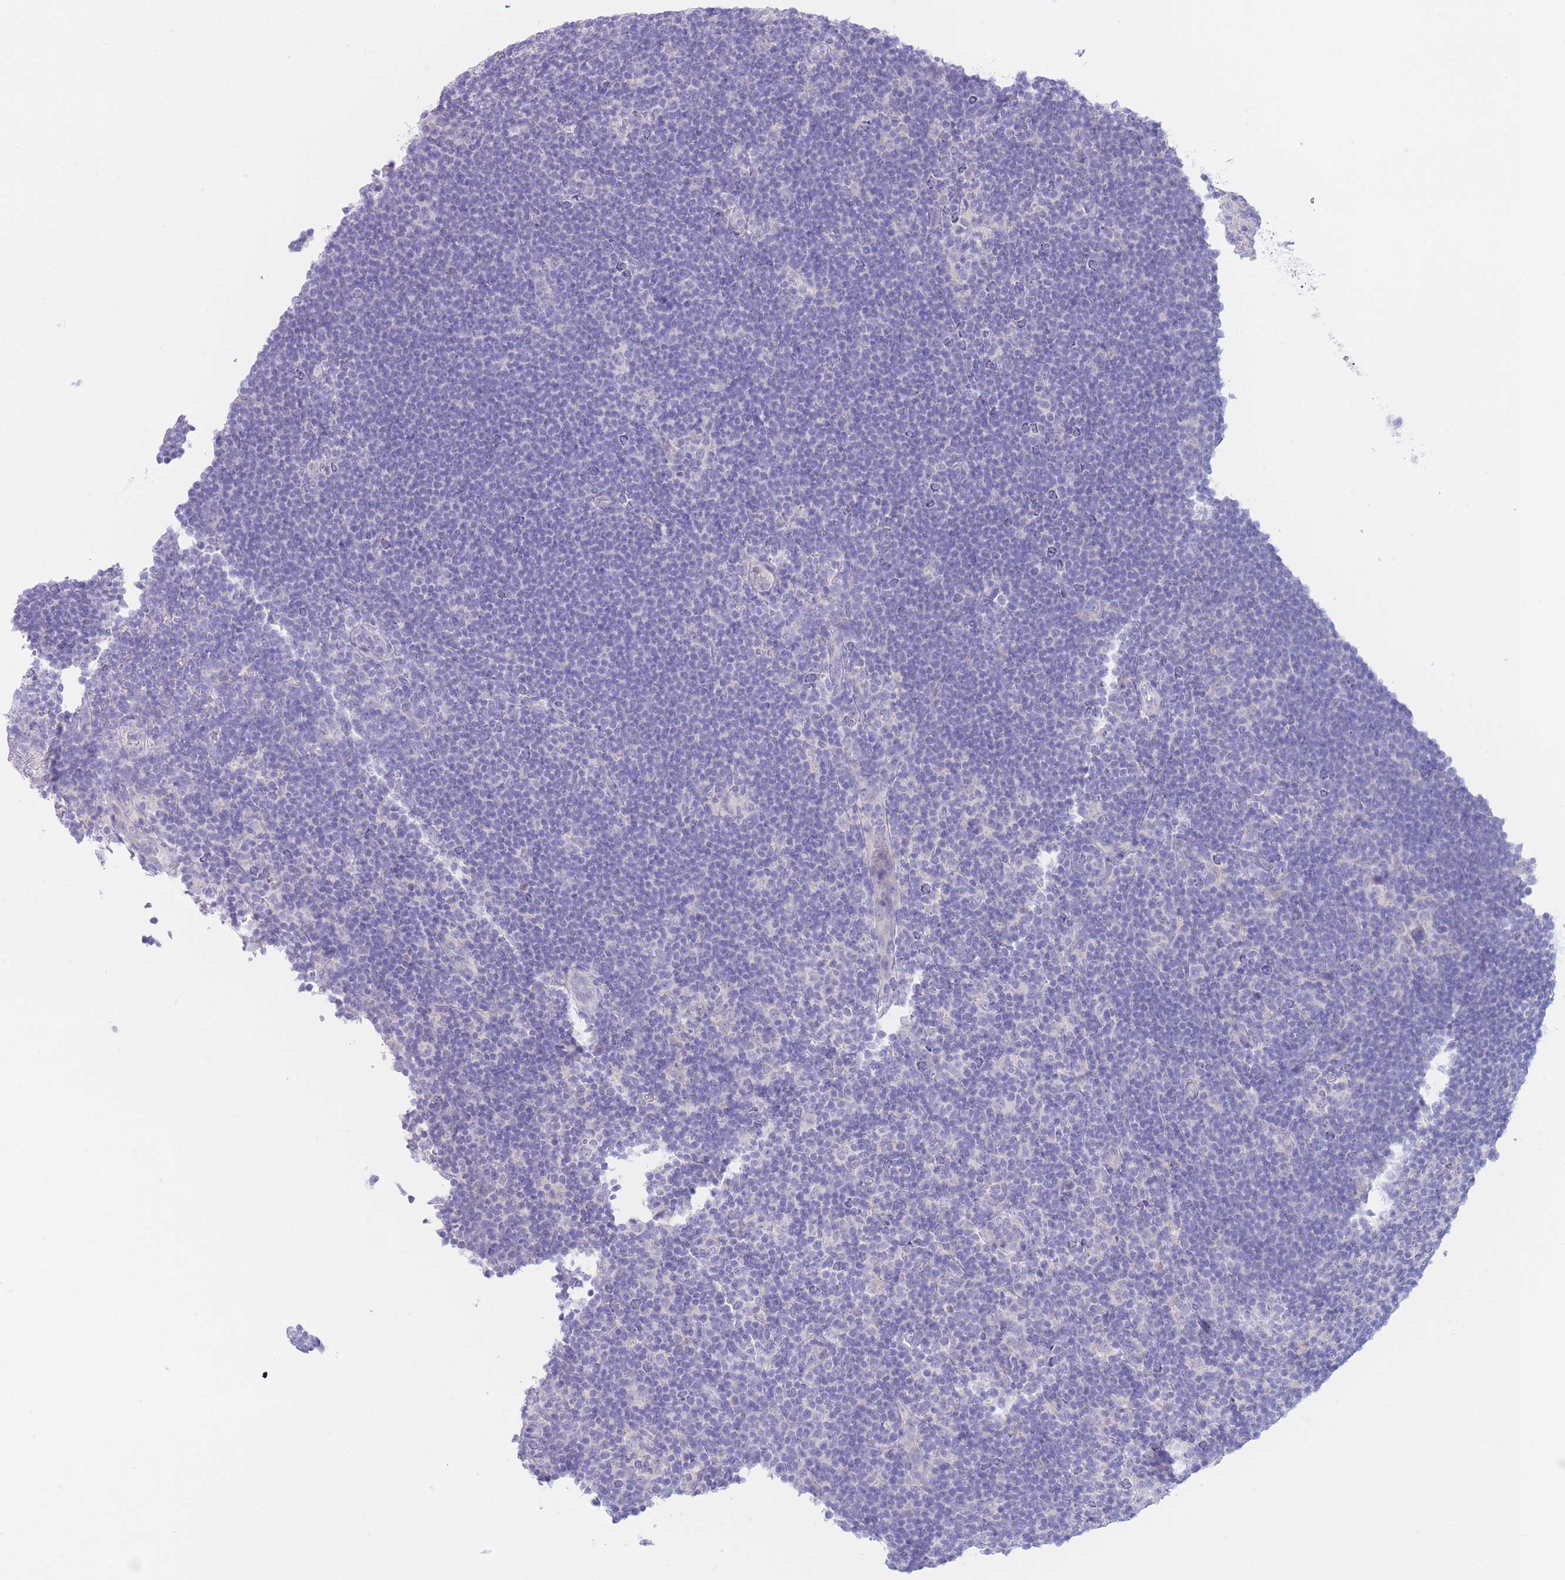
{"staining": {"intensity": "negative", "quantity": "none", "location": "none"}, "tissue": "lymphoma", "cell_type": "Tumor cells", "image_type": "cancer", "snomed": [{"axis": "morphology", "description": "Hodgkin's disease, NOS"}, {"axis": "topography", "description": "Lymph node"}], "caption": "The histopathology image shows no significant staining in tumor cells of Hodgkin's disease.", "gene": "FAH", "patient": {"sex": "female", "age": 57}}